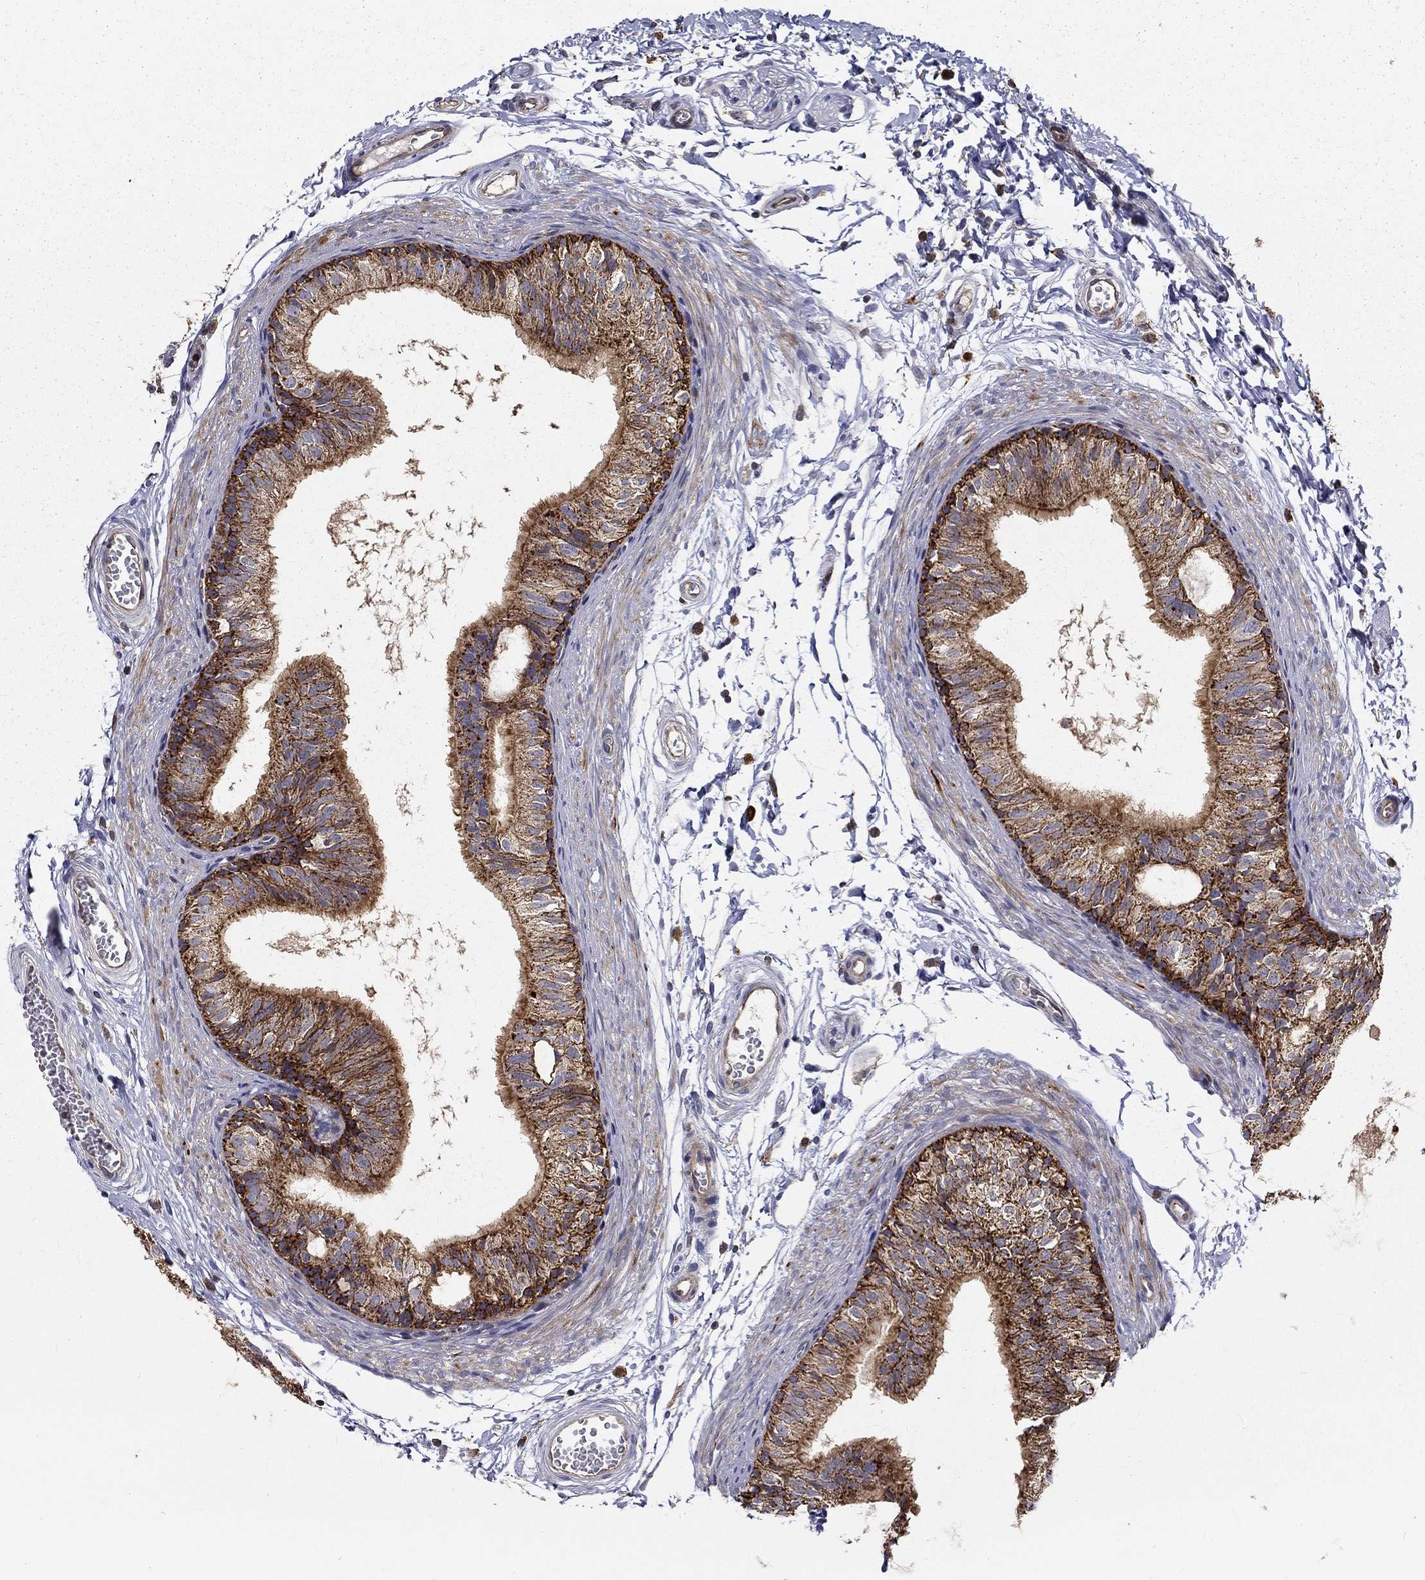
{"staining": {"intensity": "strong", "quantity": ">75%", "location": "cytoplasmic/membranous"}, "tissue": "epididymis", "cell_type": "Glandular cells", "image_type": "normal", "snomed": [{"axis": "morphology", "description": "Normal tissue, NOS"}, {"axis": "topography", "description": "Epididymis"}], "caption": "IHC micrograph of normal epididymis stained for a protein (brown), which exhibits high levels of strong cytoplasmic/membranous positivity in about >75% of glandular cells.", "gene": "ALDH4A1", "patient": {"sex": "male", "age": 22}}